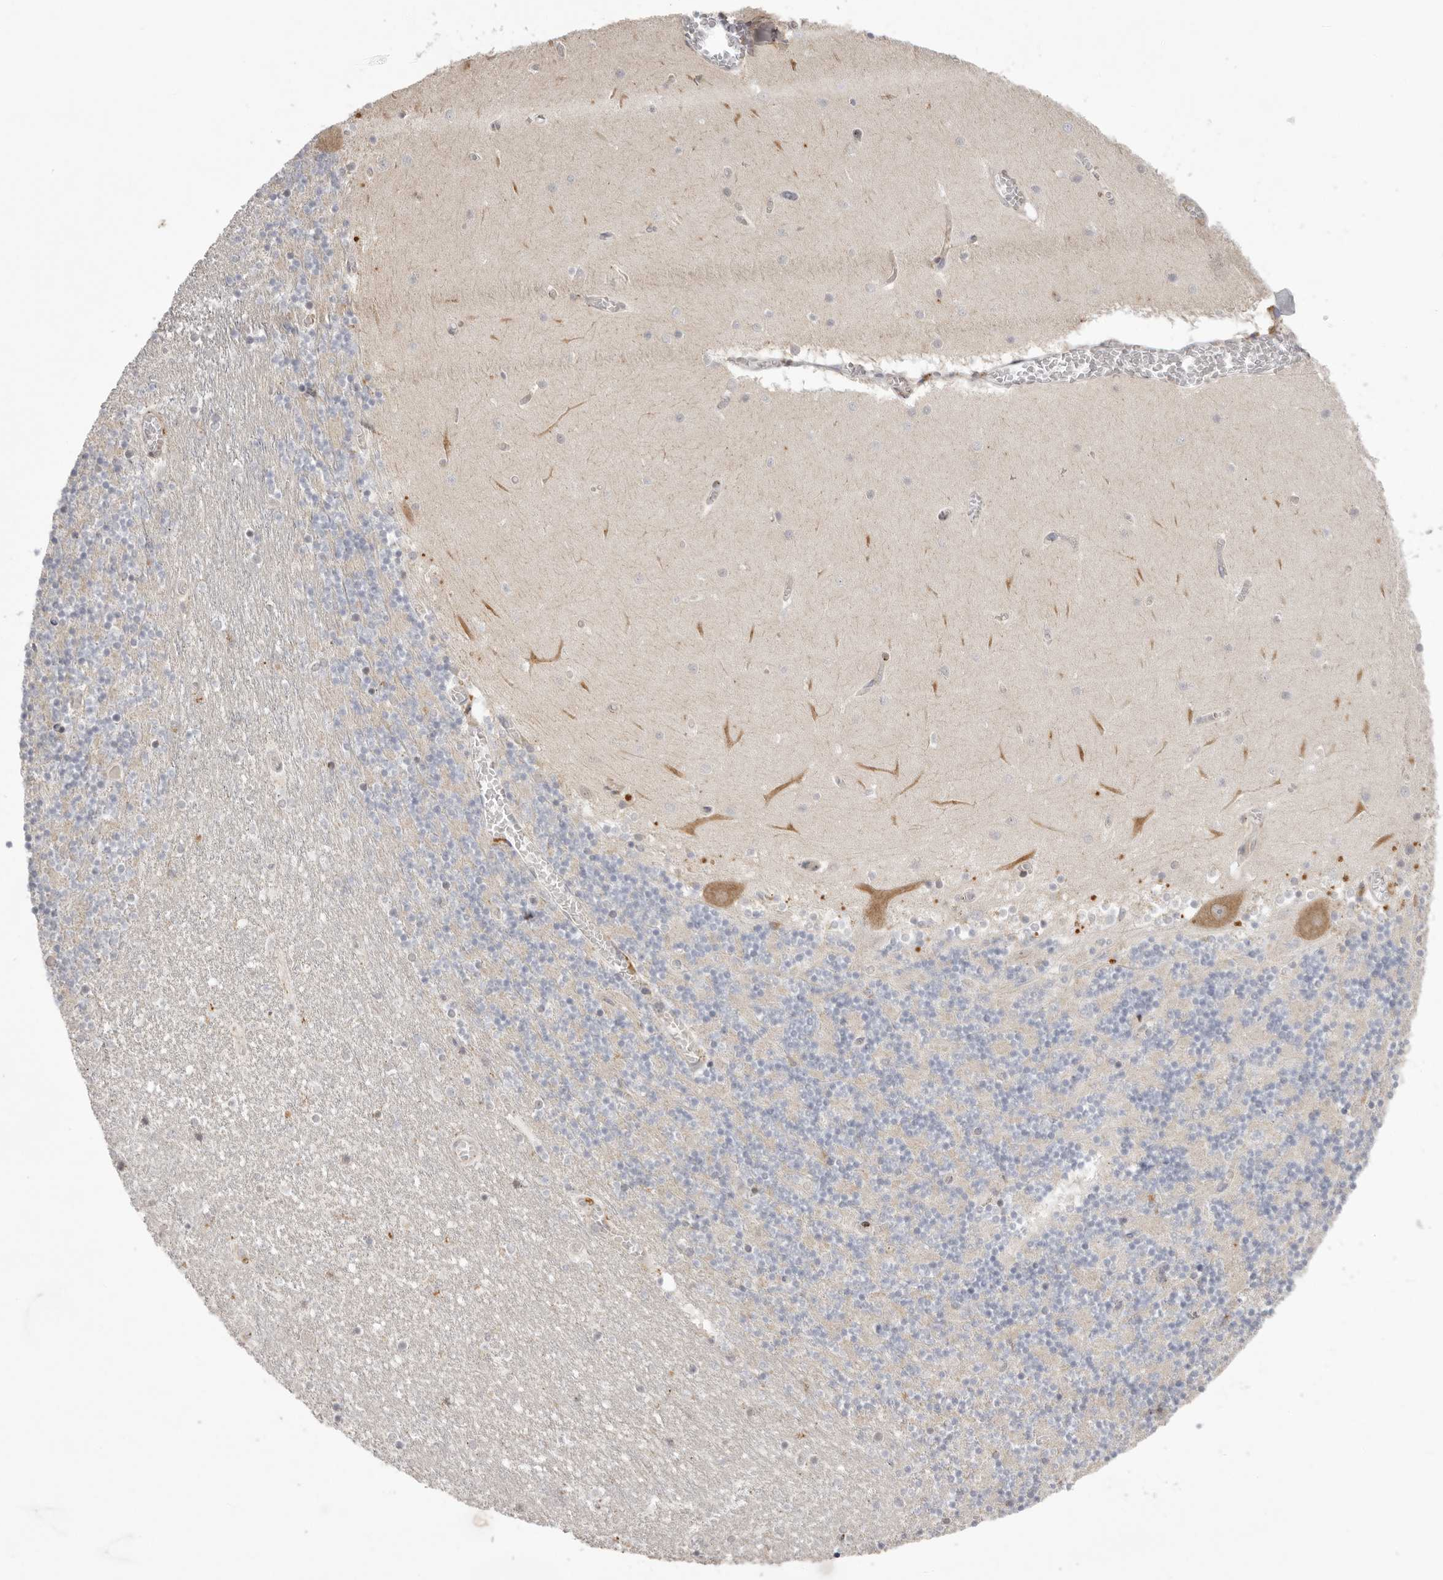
{"staining": {"intensity": "negative", "quantity": "none", "location": "none"}, "tissue": "cerebellum", "cell_type": "Cells in granular layer", "image_type": "normal", "snomed": [{"axis": "morphology", "description": "Normal tissue, NOS"}, {"axis": "topography", "description": "Cerebellum"}], "caption": "An immunohistochemistry (IHC) micrograph of benign cerebellum is shown. There is no staining in cells in granular layer of cerebellum.", "gene": "TLR3", "patient": {"sex": "female", "age": 28}}